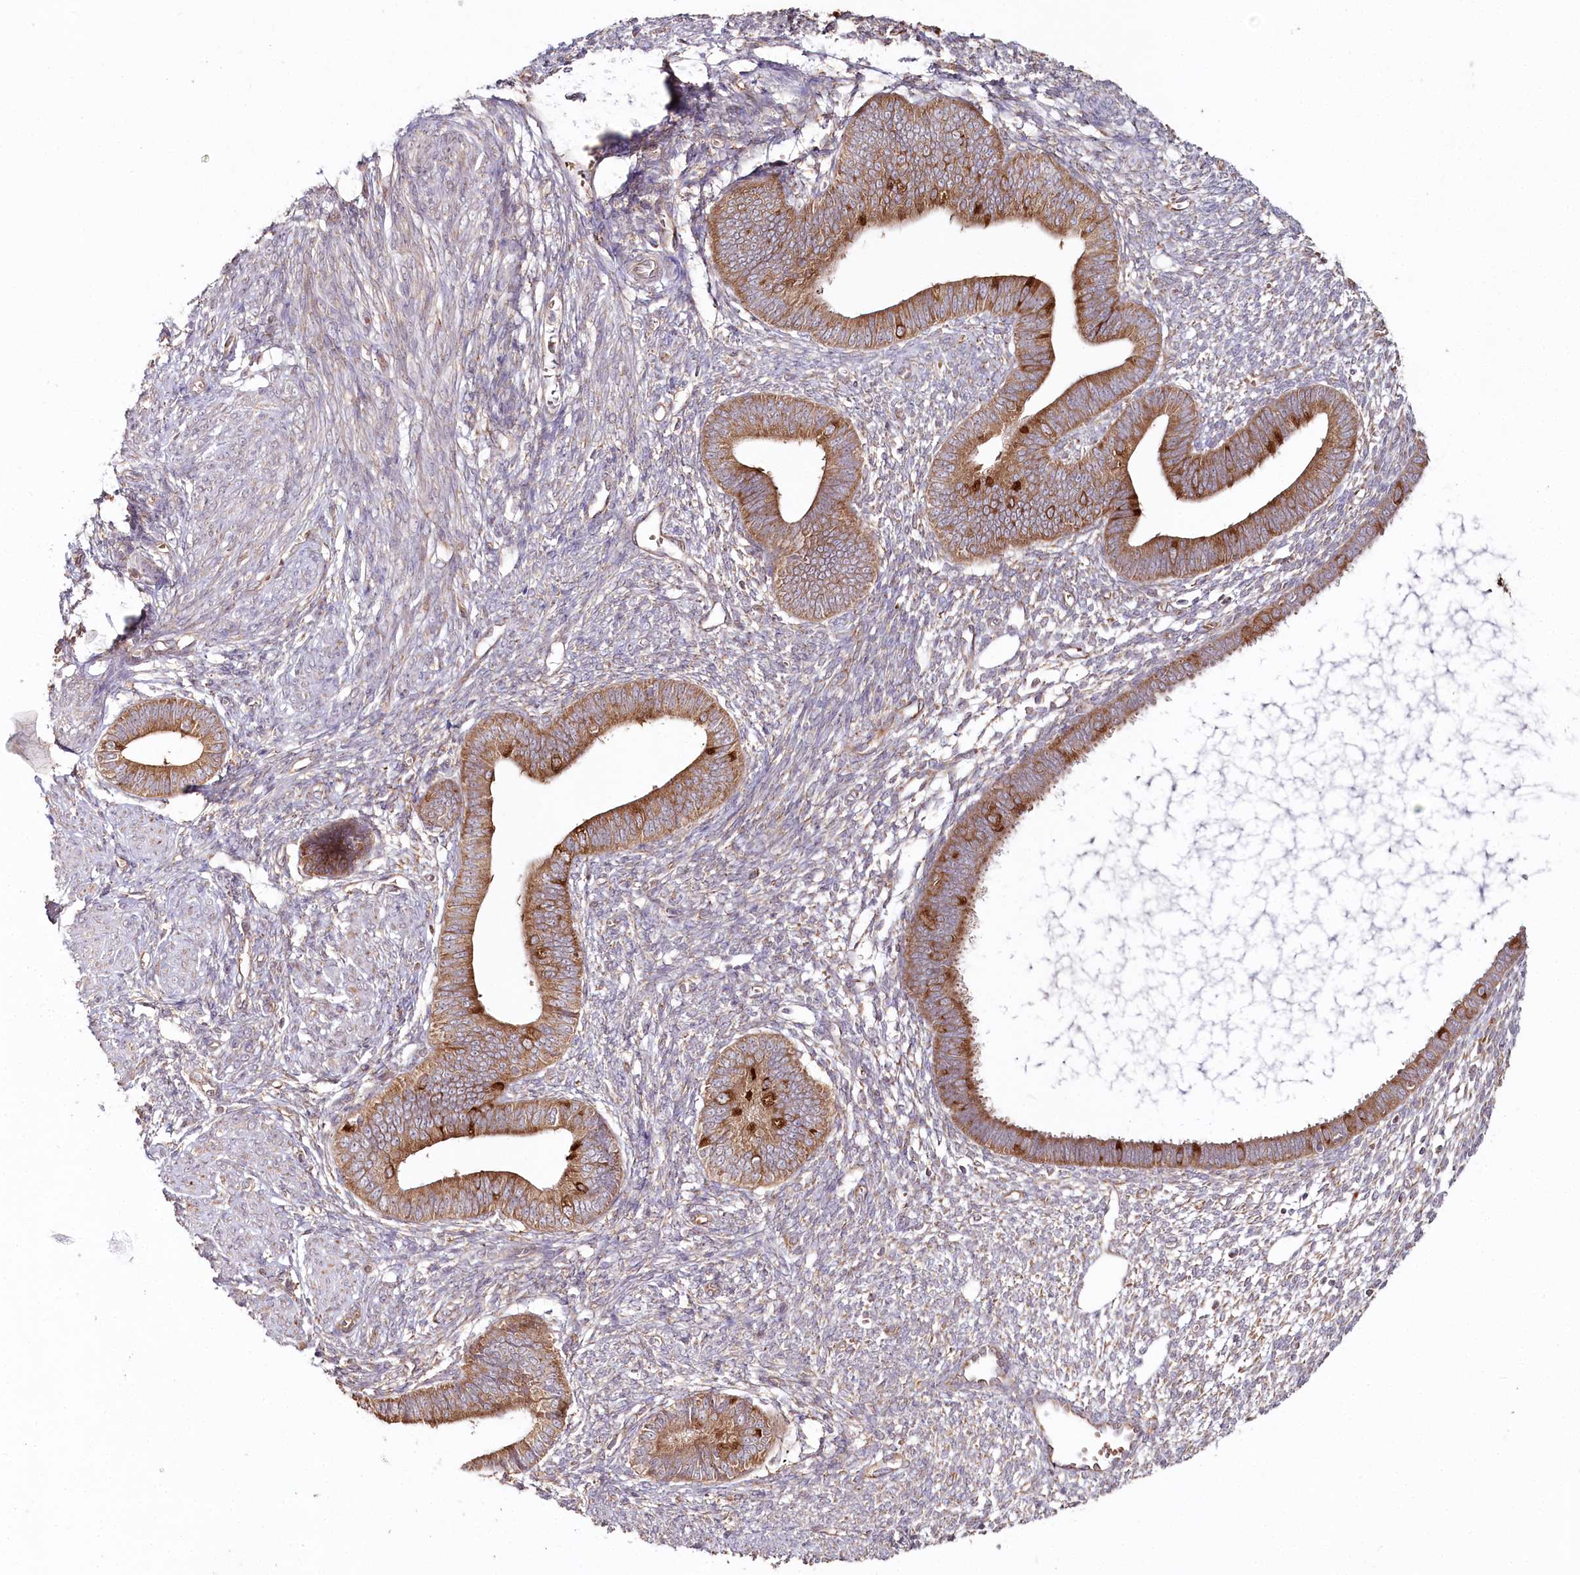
{"staining": {"intensity": "weak", "quantity": "25%-75%", "location": "cytoplasmic/membranous"}, "tissue": "endometrium", "cell_type": "Cells in endometrial stroma", "image_type": "normal", "snomed": [{"axis": "morphology", "description": "Normal tissue, NOS"}, {"axis": "topography", "description": "Endometrium"}], "caption": "Protein staining reveals weak cytoplasmic/membranous staining in approximately 25%-75% of cells in endometrial stroma in unremarkable endometrium.", "gene": "OTUD4", "patient": {"sex": "female", "age": 46}}